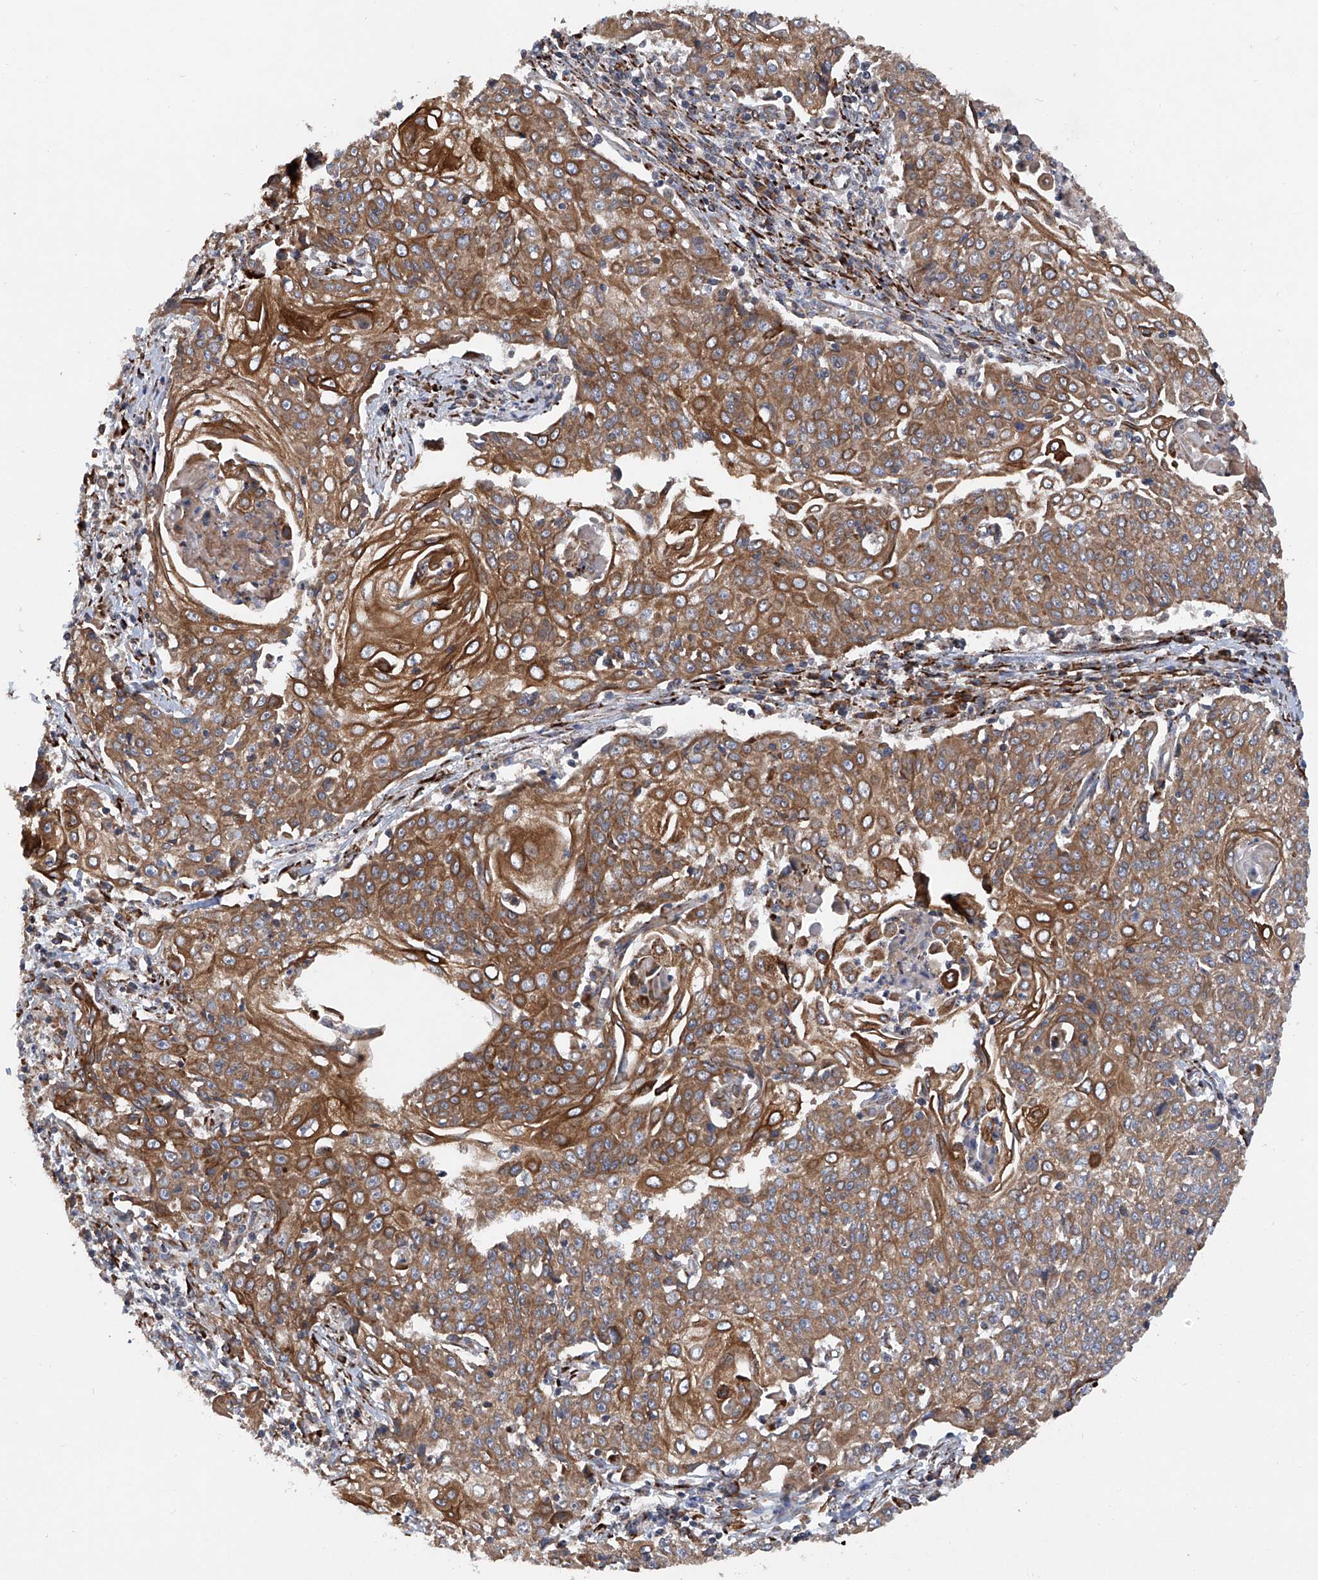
{"staining": {"intensity": "moderate", "quantity": ">75%", "location": "cytoplasmic/membranous"}, "tissue": "cervical cancer", "cell_type": "Tumor cells", "image_type": "cancer", "snomed": [{"axis": "morphology", "description": "Squamous cell carcinoma, NOS"}, {"axis": "topography", "description": "Cervix"}], "caption": "The photomicrograph reveals immunohistochemical staining of squamous cell carcinoma (cervical). There is moderate cytoplasmic/membranous expression is identified in about >75% of tumor cells.", "gene": "ASCC3", "patient": {"sex": "female", "age": 48}}